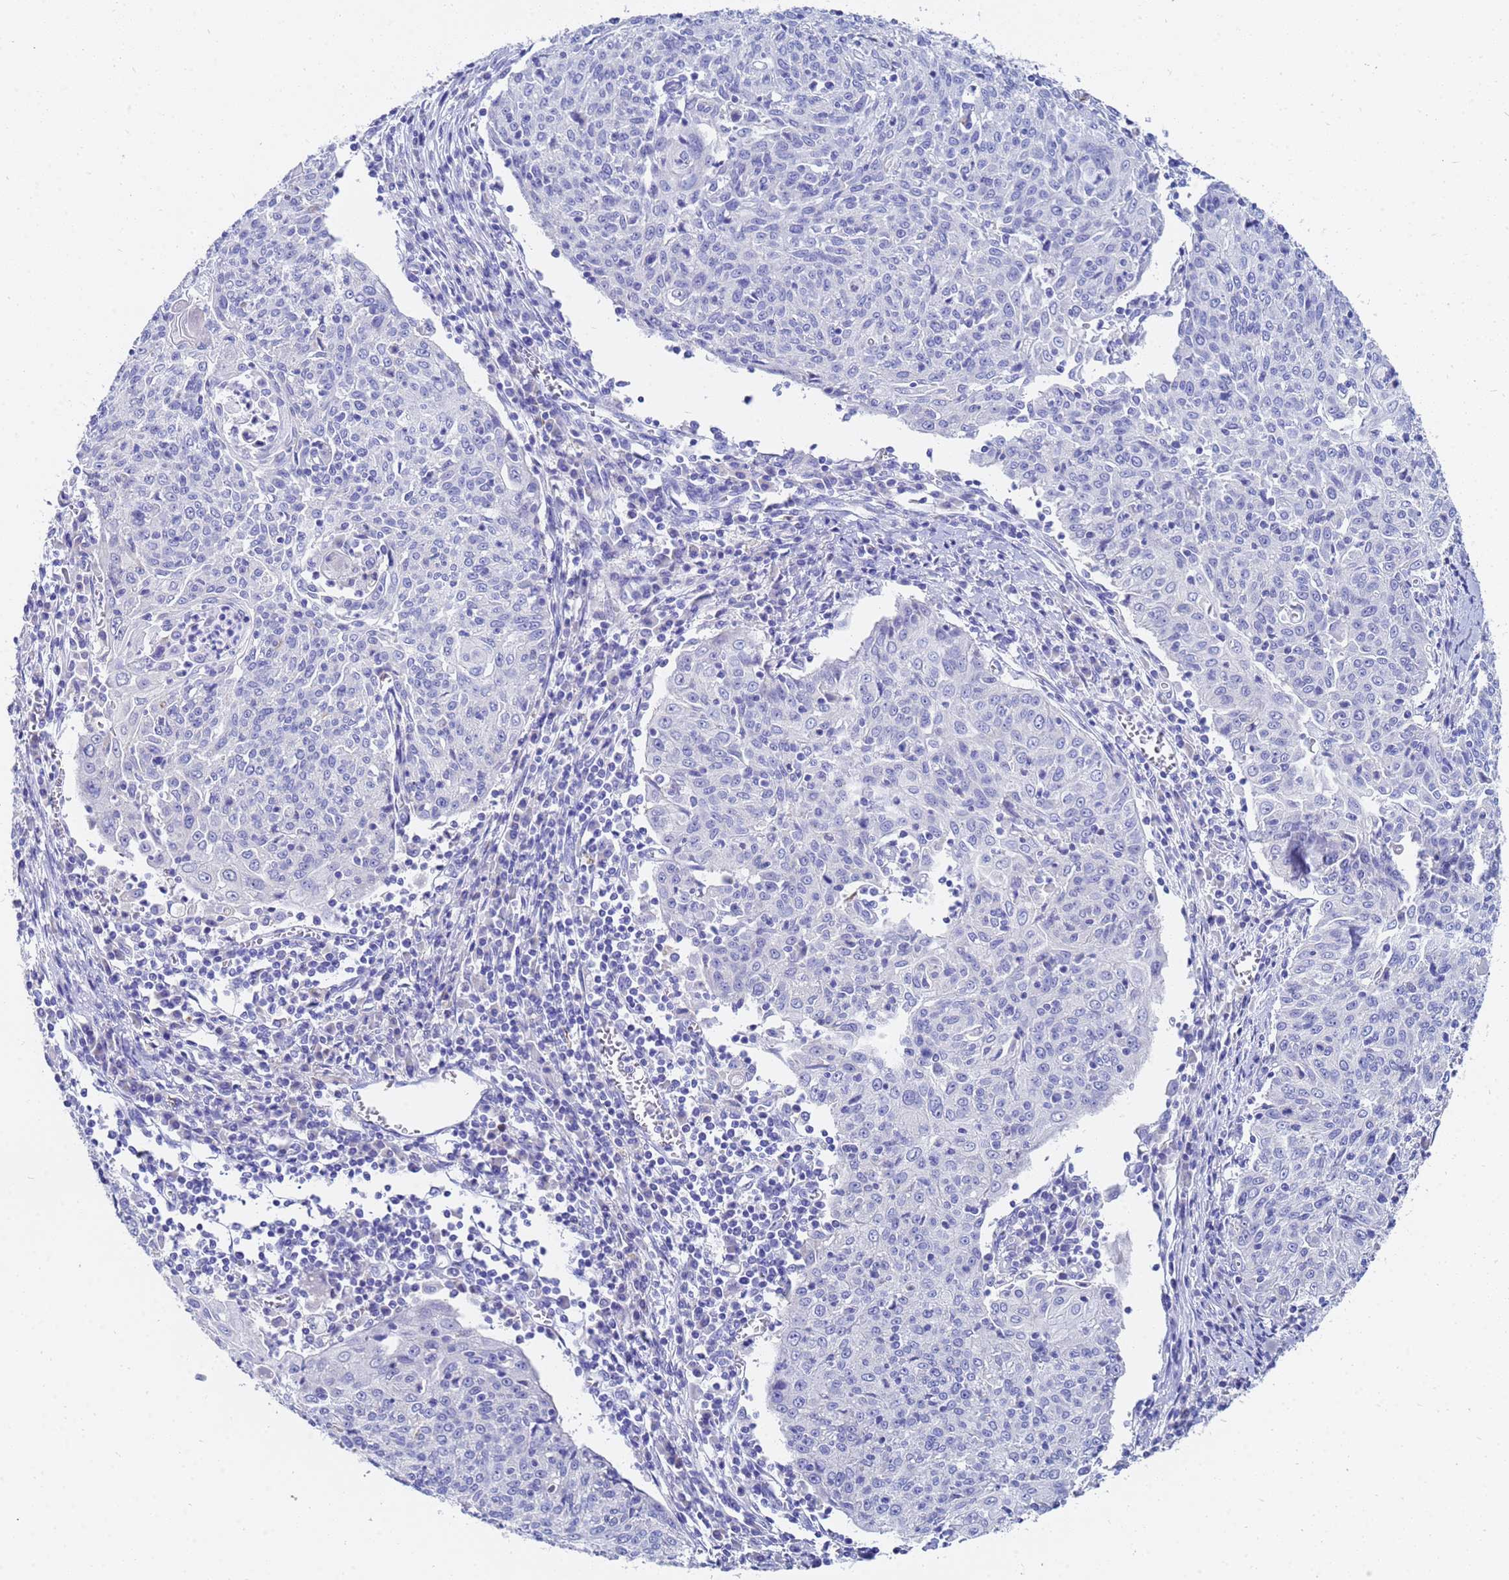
{"staining": {"intensity": "negative", "quantity": "none", "location": "none"}, "tissue": "cervical cancer", "cell_type": "Tumor cells", "image_type": "cancer", "snomed": [{"axis": "morphology", "description": "Squamous cell carcinoma, NOS"}, {"axis": "topography", "description": "Cervix"}], "caption": "Immunohistochemistry (IHC) photomicrograph of neoplastic tissue: human cervical squamous cell carcinoma stained with DAB exhibits no significant protein staining in tumor cells.", "gene": "C2orf72", "patient": {"sex": "female", "age": 48}}